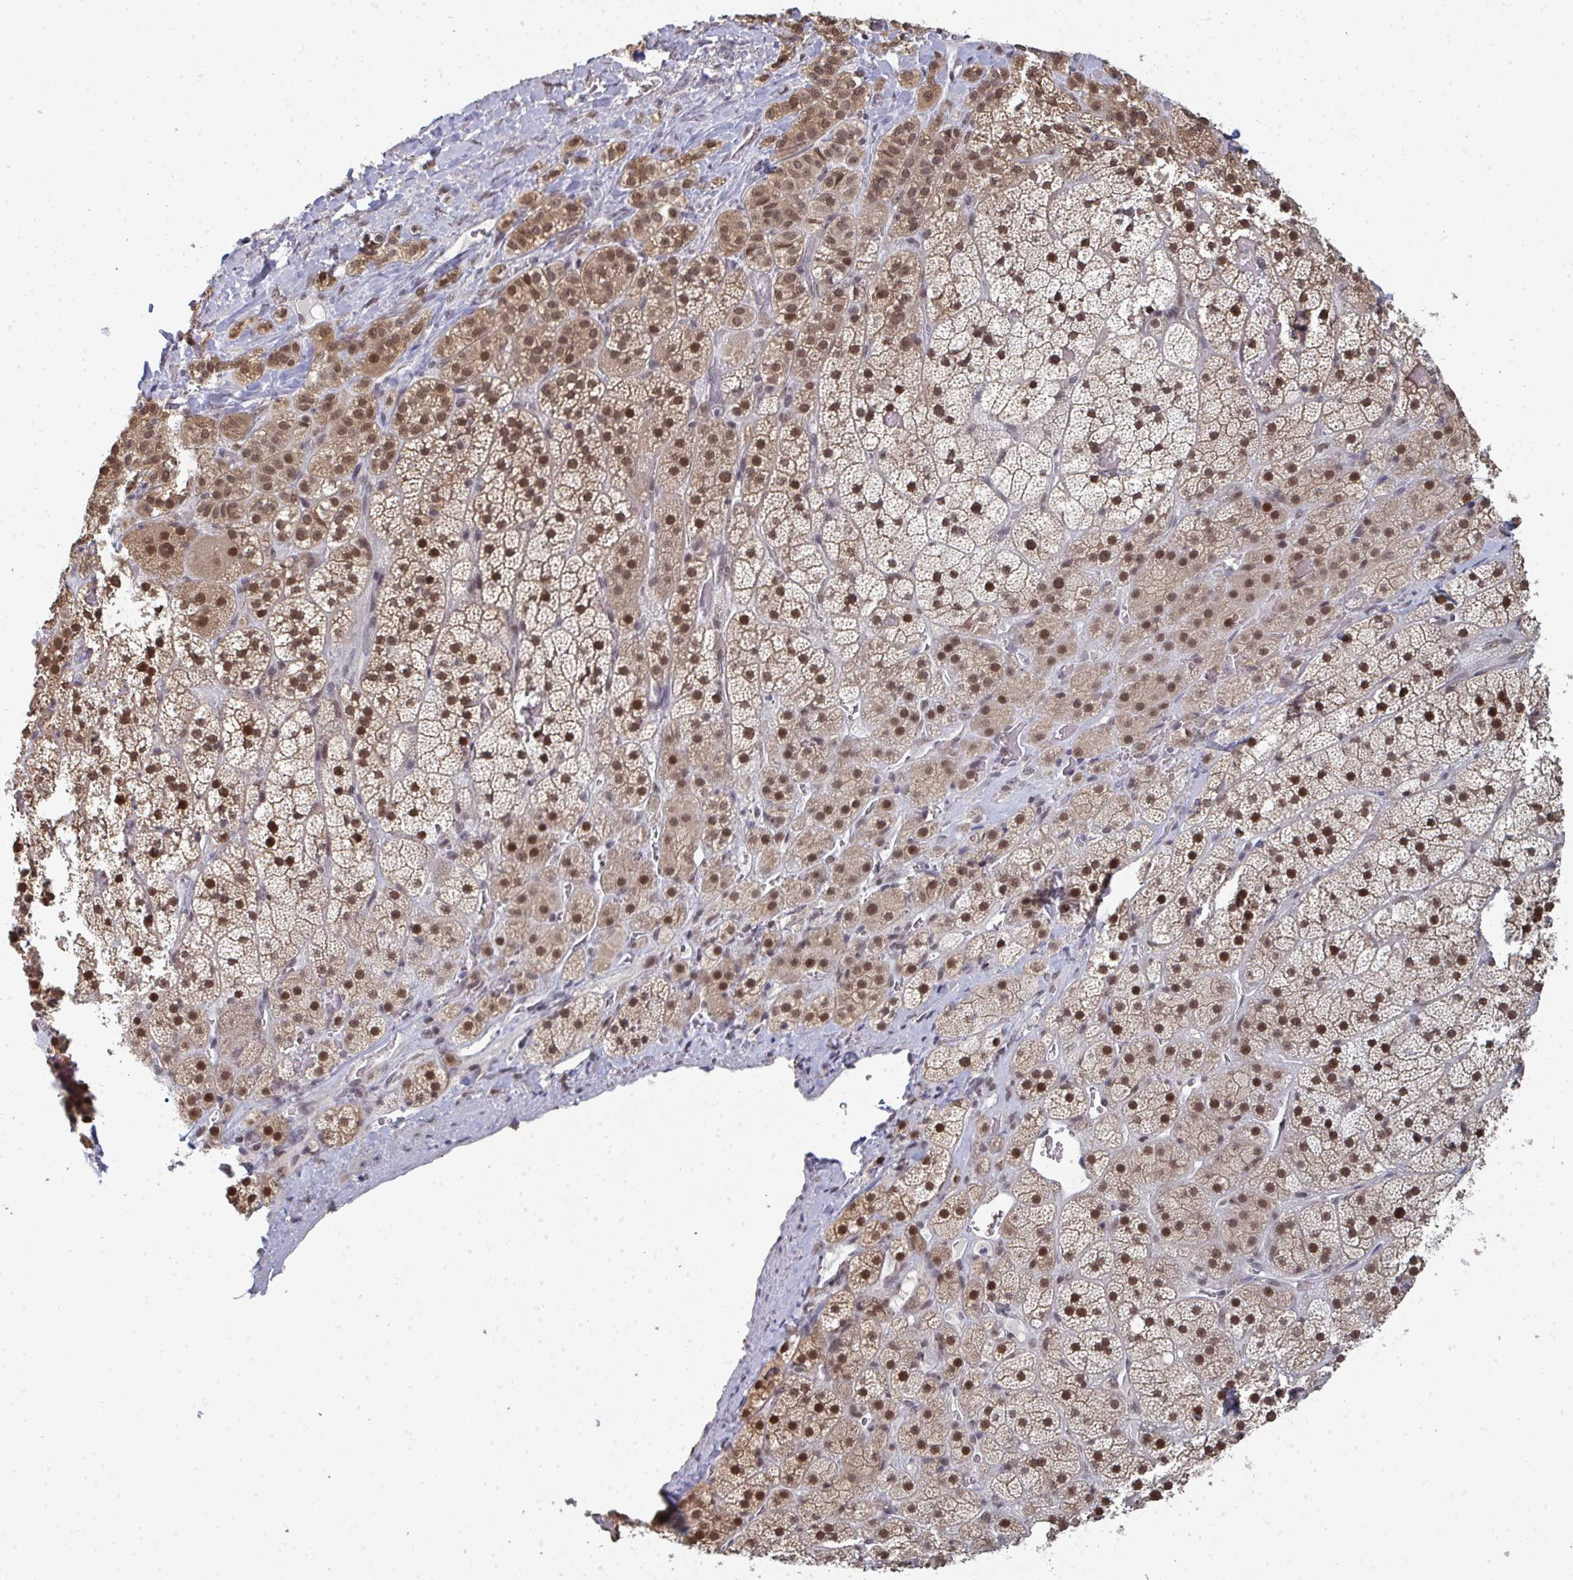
{"staining": {"intensity": "moderate", "quantity": ">75%", "location": "cytoplasmic/membranous,nuclear"}, "tissue": "adrenal gland", "cell_type": "Glandular cells", "image_type": "normal", "snomed": [{"axis": "morphology", "description": "Normal tissue, NOS"}, {"axis": "topography", "description": "Adrenal gland"}], "caption": "A brown stain shows moderate cytoplasmic/membranous,nuclear positivity of a protein in glandular cells of unremarkable adrenal gland. The protein of interest is shown in brown color, while the nuclei are stained blue.", "gene": "ATF1", "patient": {"sex": "male", "age": 57}}